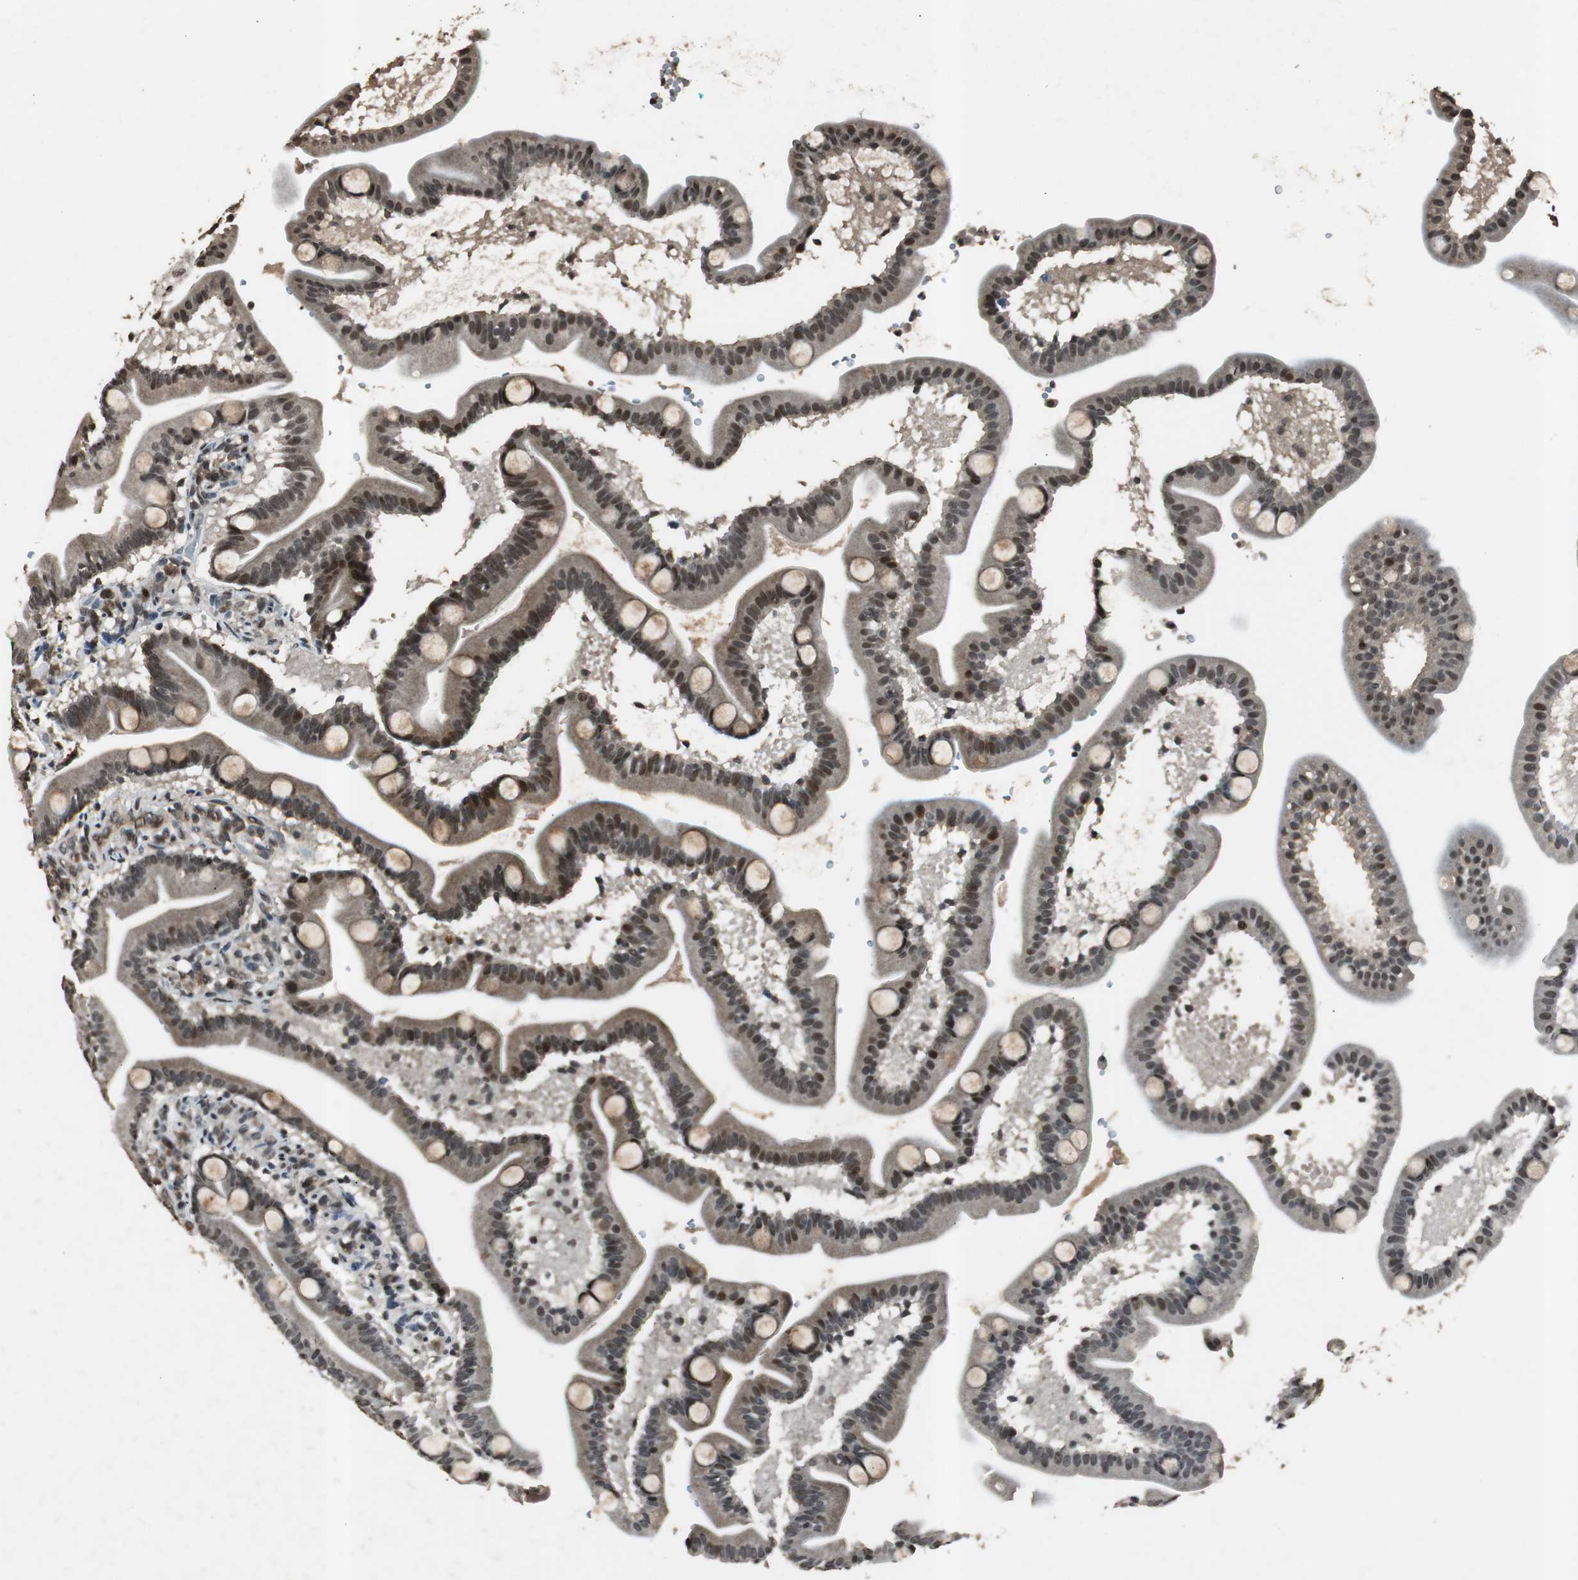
{"staining": {"intensity": "moderate", "quantity": "25%-75%", "location": "nuclear"}, "tissue": "duodenum", "cell_type": "Glandular cells", "image_type": "normal", "snomed": [{"axis": "morphology", "description": "Normal tissue, NOS"}, {"axis": "topography", "description": "Duodenum"}], "caption": "Duodenum stained for a protein (brown) displays moderate nuclear positive staining in approximately 25%-75% of glandular cells.", "gene": "BOLA1", "patient": {"sex": "male", "age": 54}}